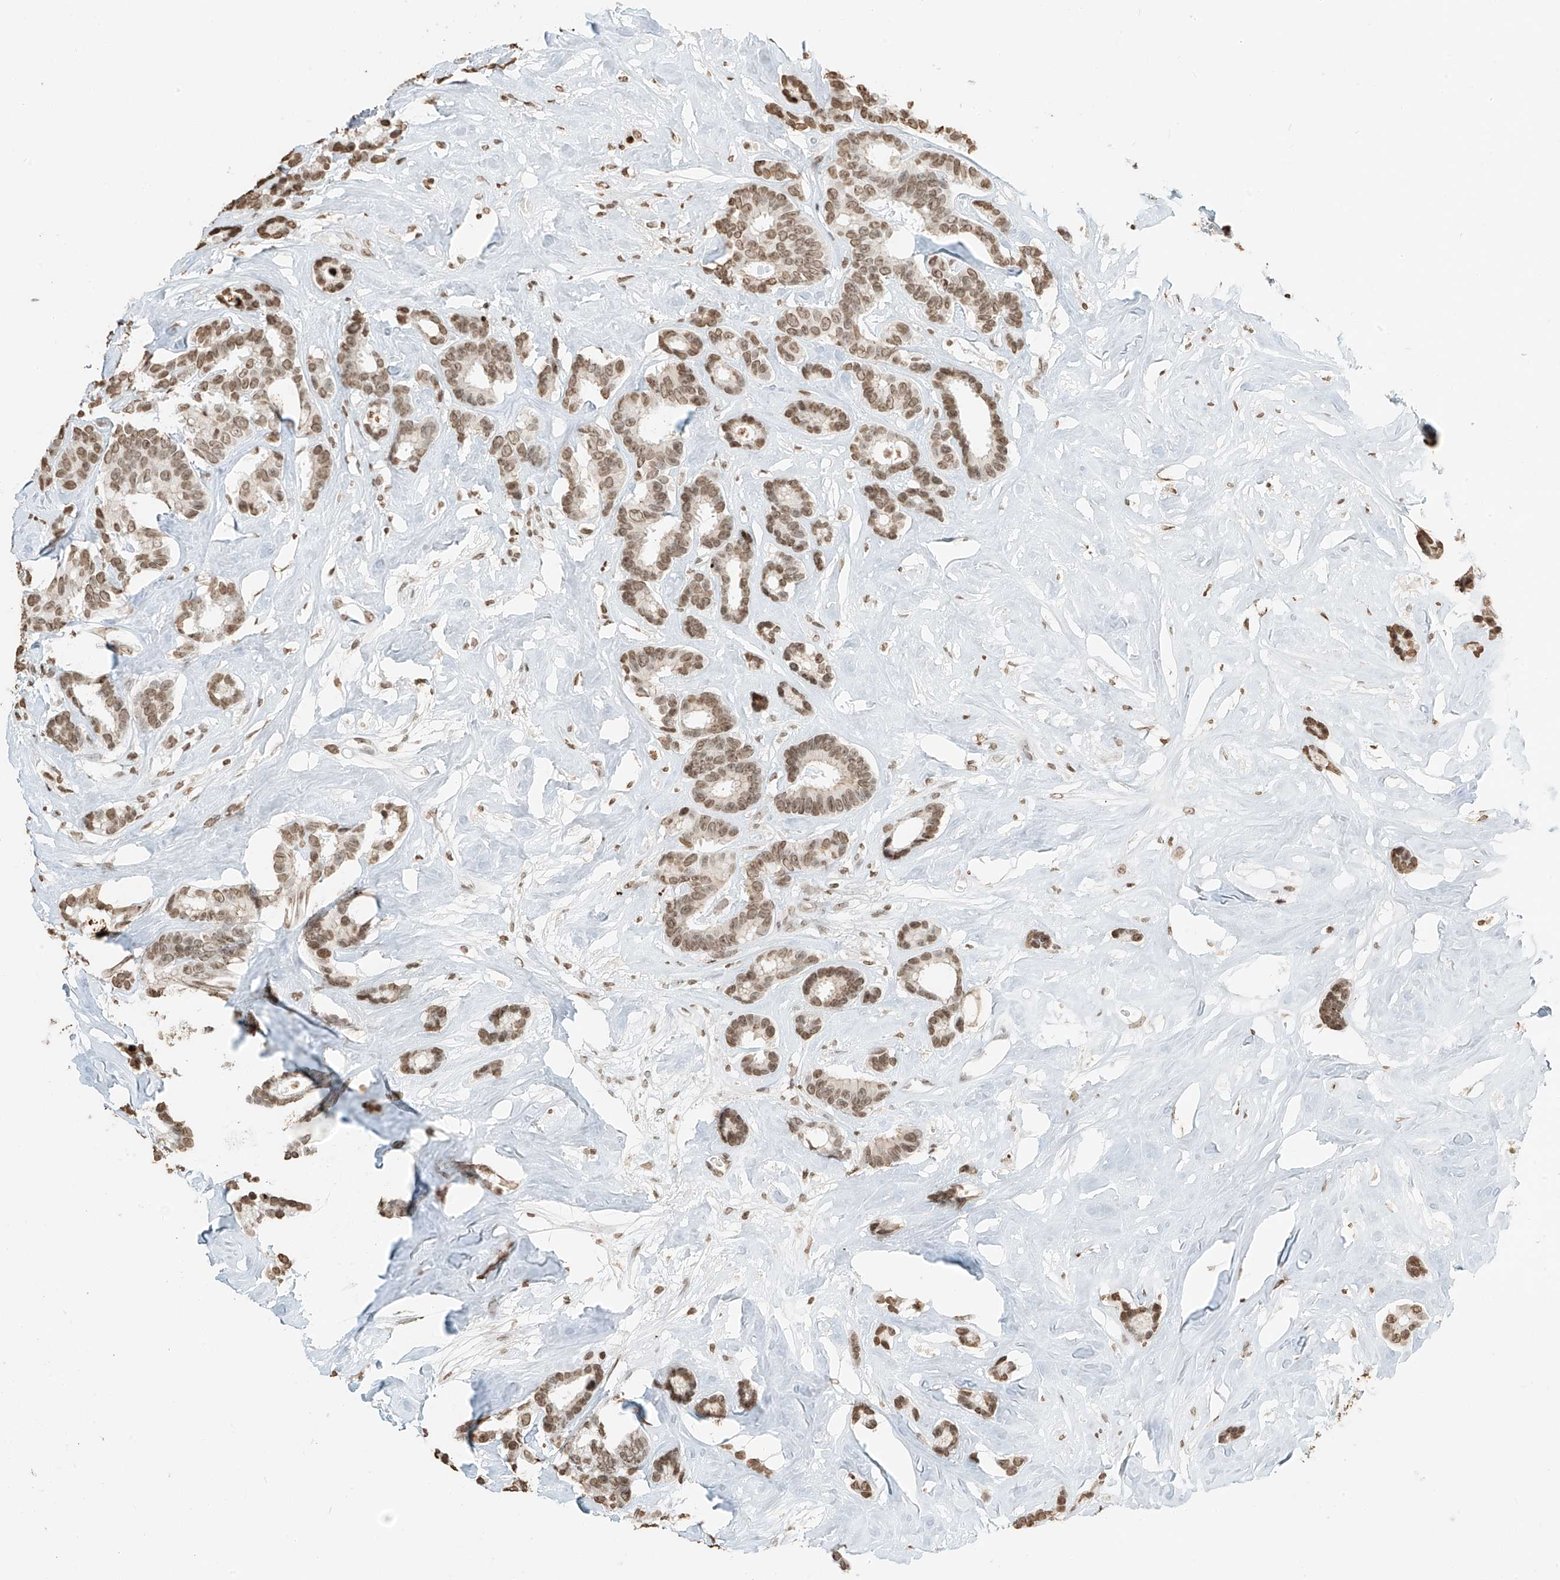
{"staining": {"intensity": "moderate", "quantity": ">75%", "location": "nuclear"}, "tissue": "breast cancer", "cell_type": "Tumor cells", "image_type": "cancer", "snomed": [{"axis": "morphology", "description": "Duct carcinoma"}, {"axis": "topography", "description": "Breast"}], "caption": "IHC image of neoplastic tissue: human infiltrating ductal carcinoma (breast) stained using IHC demonstrates medium levels of moderate protein expression localized specifically in the nuclear of tumor cells, appearing as a nuclear brown color.", "gene": "C17orf58", "patient": {"sex": "female", "age": 87}}